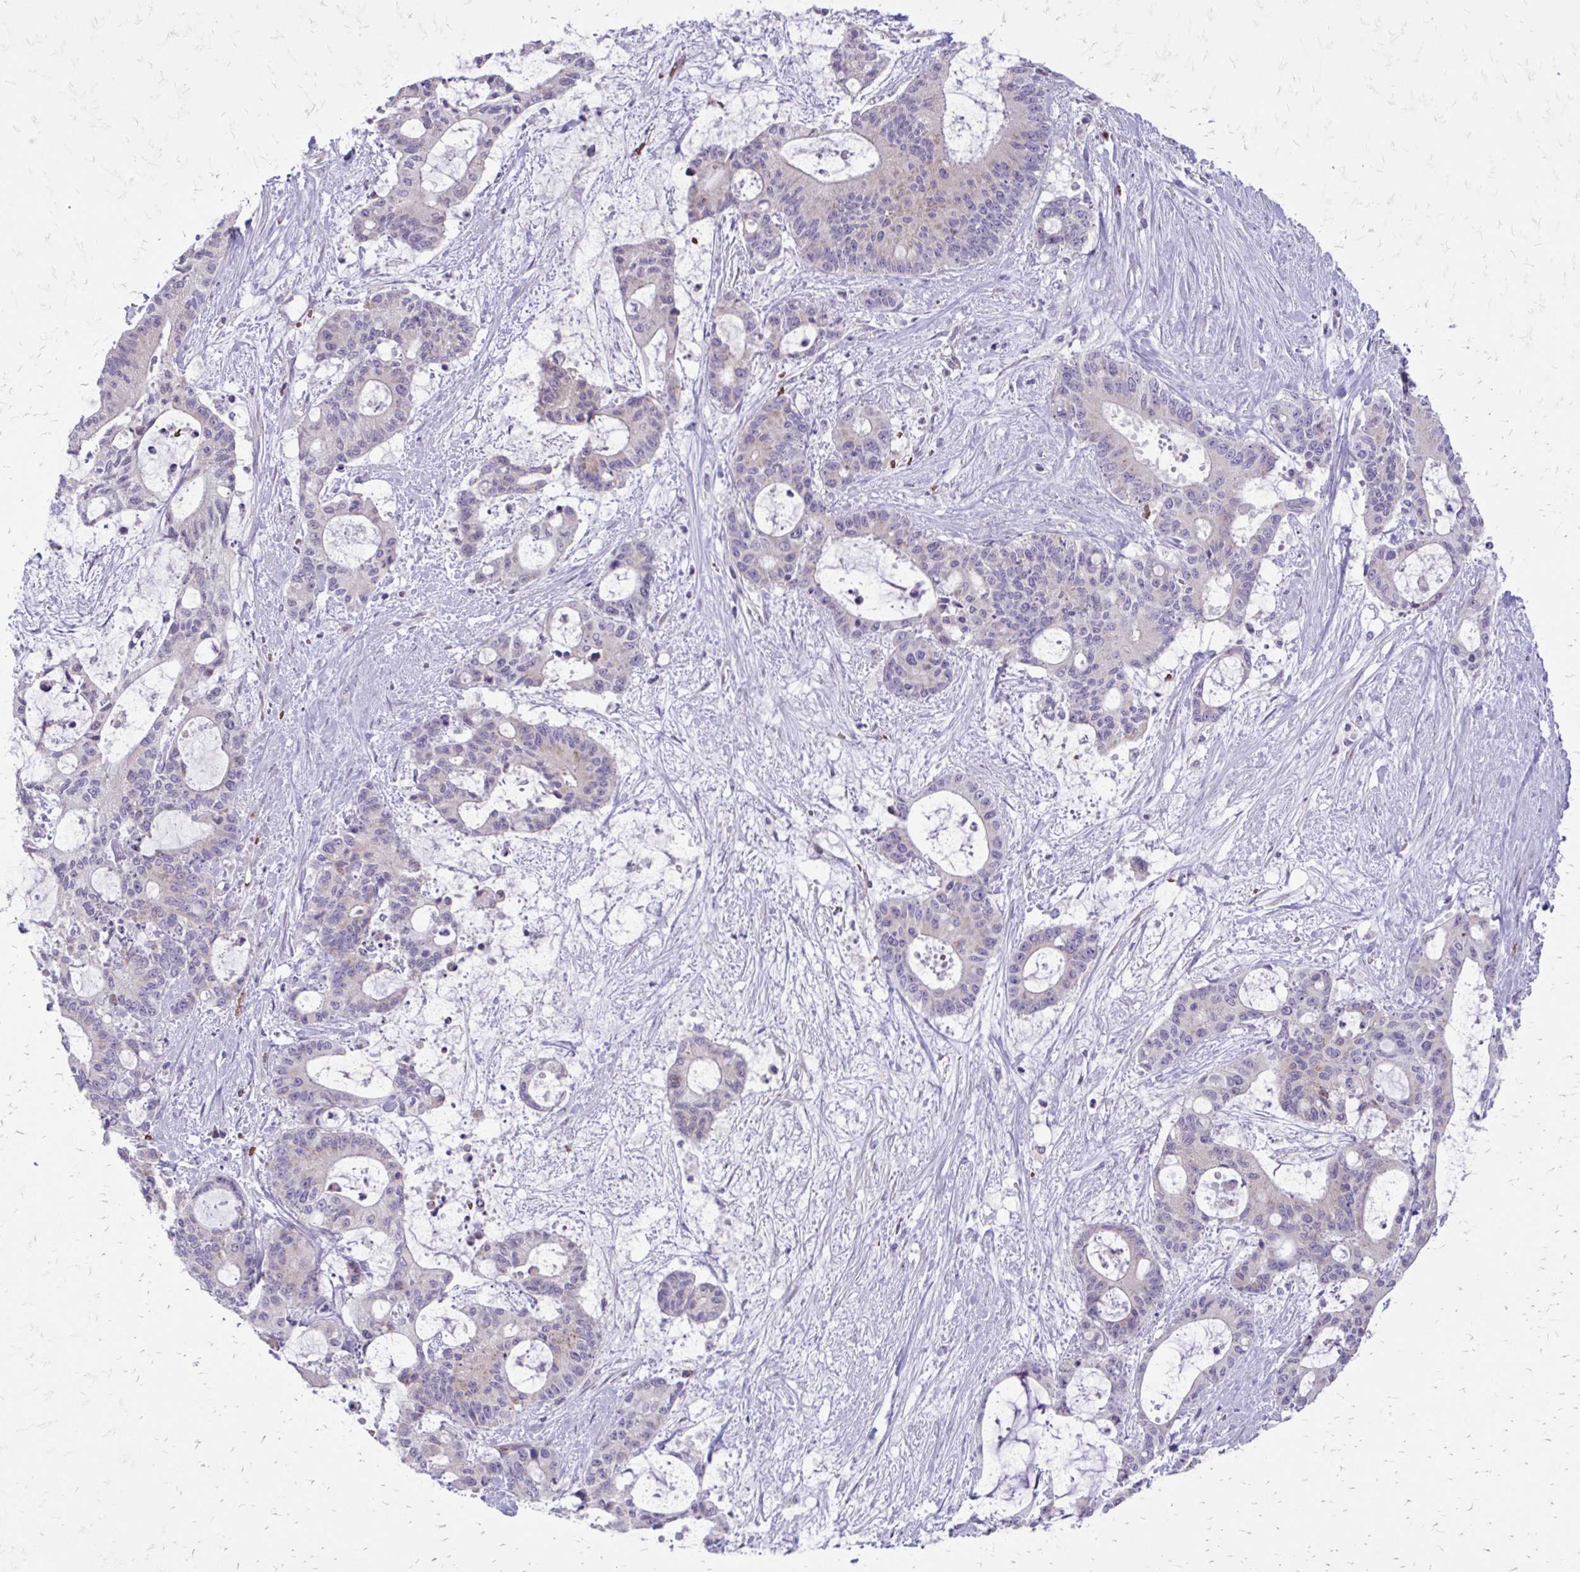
{"staining": {"intensity": "negative", "quantity": "none", "location": "none"}, "tissue": "liver cancer", "cell_type": "Tumor cells", "image_type": "cancer", "snomed": [{"axis": "morphology", "description": "Normal tissue, NOS"}, {"axis": "morphology", "description": "Cholangiocarcinoma"}, {"axis": "topography", "description": "Liver"}, {"axis": "topography", "description": "Peripheral nerve tissue"}], "caption": "This is a micrograph of immunohistochemistry (IHC) staining of cholangiocarcinoma (liver), which shows no expression in tumor cells.", "gene": "FUNDC2", "patient": {"sex": "female", "age": 73}}